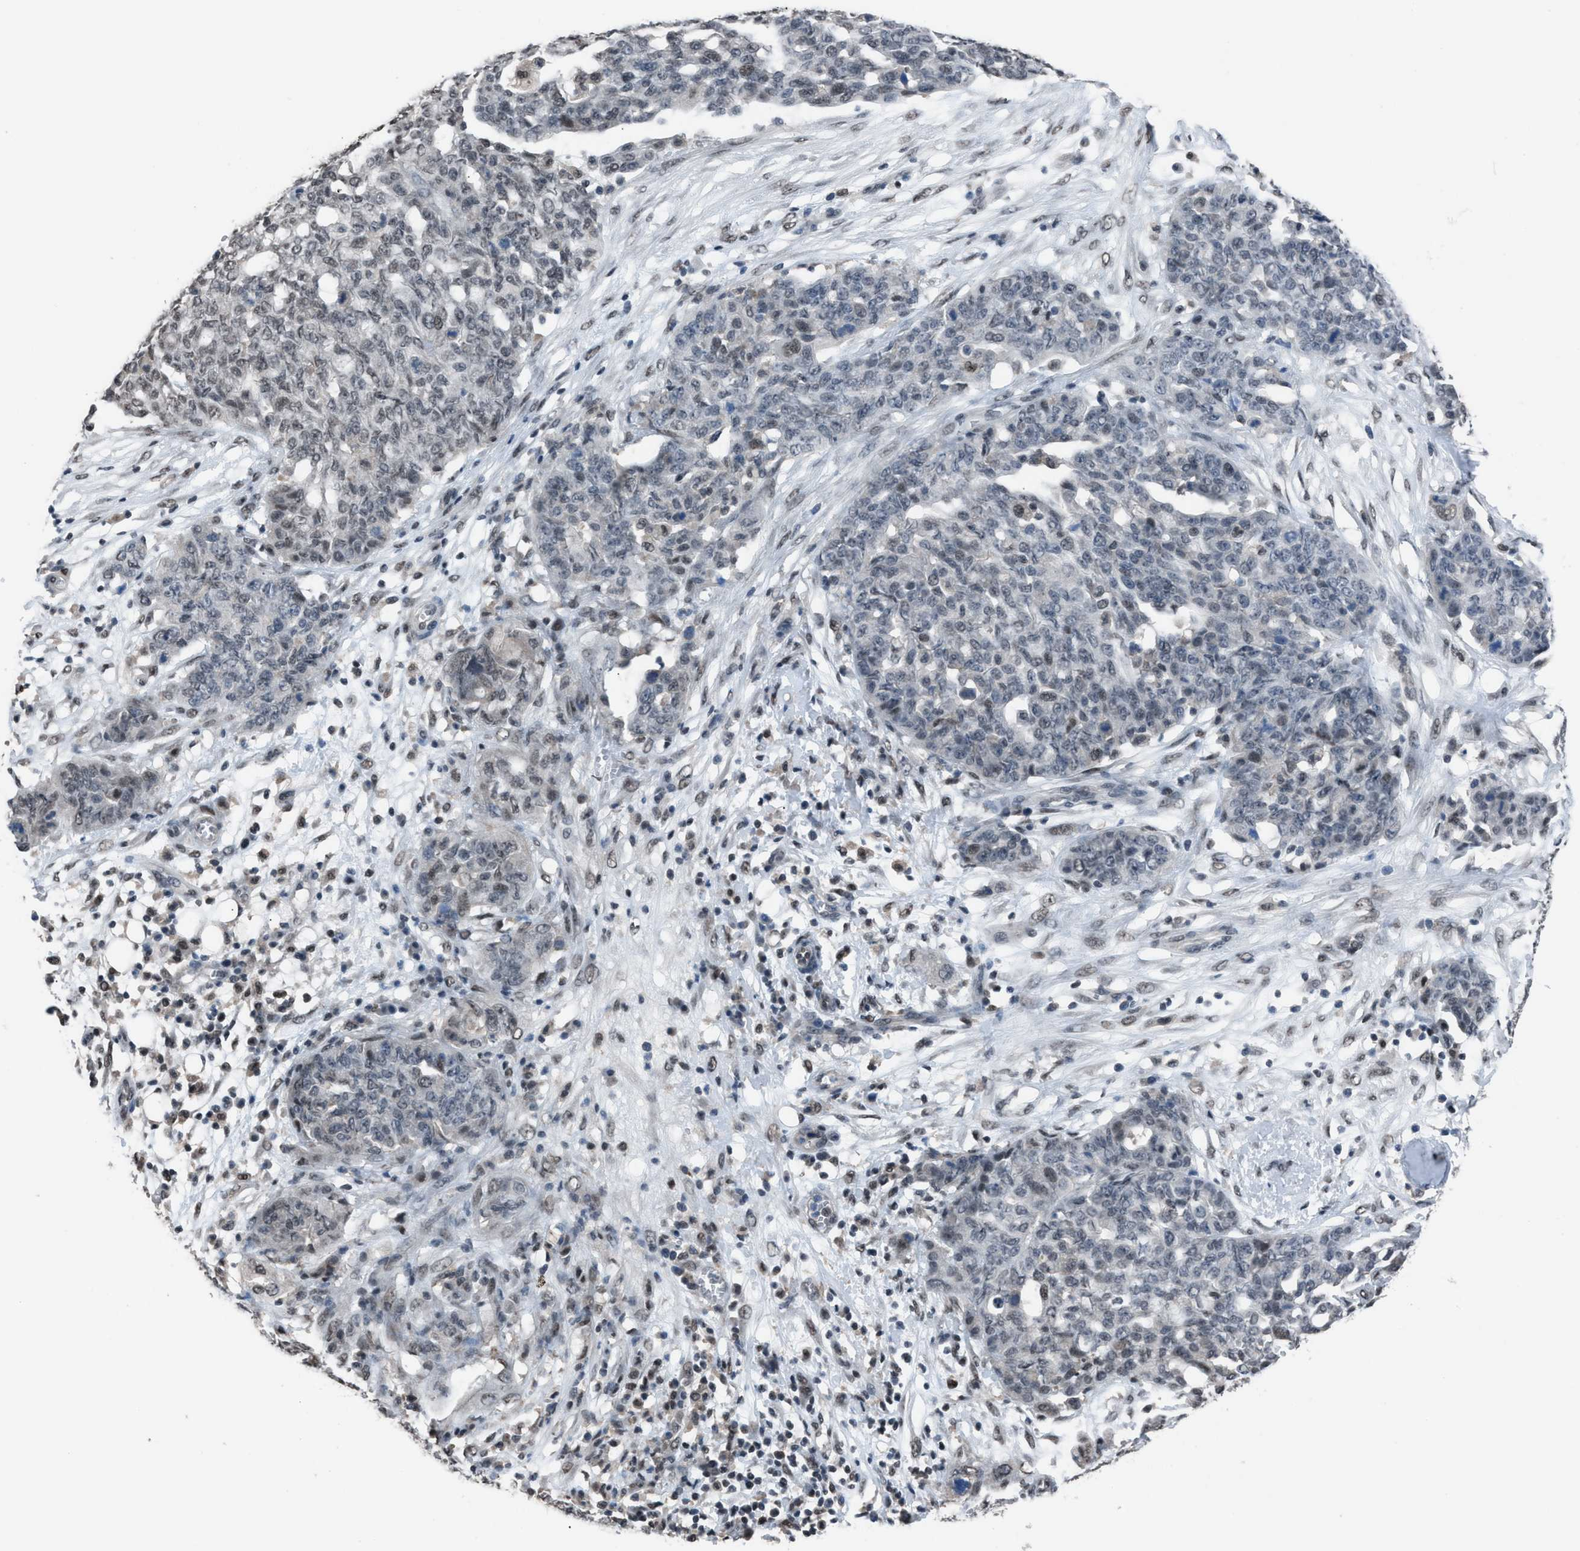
{"staining": {"intensity": "weak", "quantity": "25%-75%", "location": "nuclear"}, "tissue": "ovarian cancer", "cell_type": "Tumor cells", "image_type": "cancer", "snomed": [{"axis": "morphology", "description": "Cystadenocarcinoma, serous, NOS"}, {"axis": "topography", "description": "Soft tissue"}, {"axis": "topography", "description": "Ovary"}], "caption": "This image exhibits ovarian cancer (serous cystadenocarcinoma) stained with IHC to label a protein in brown. The nuclear of tumor cells show weak positivity for the protein. Nuclei are counter-stained blue.", "gene": "ZNF276", "patient": {"sex": "female", "age": 57}}